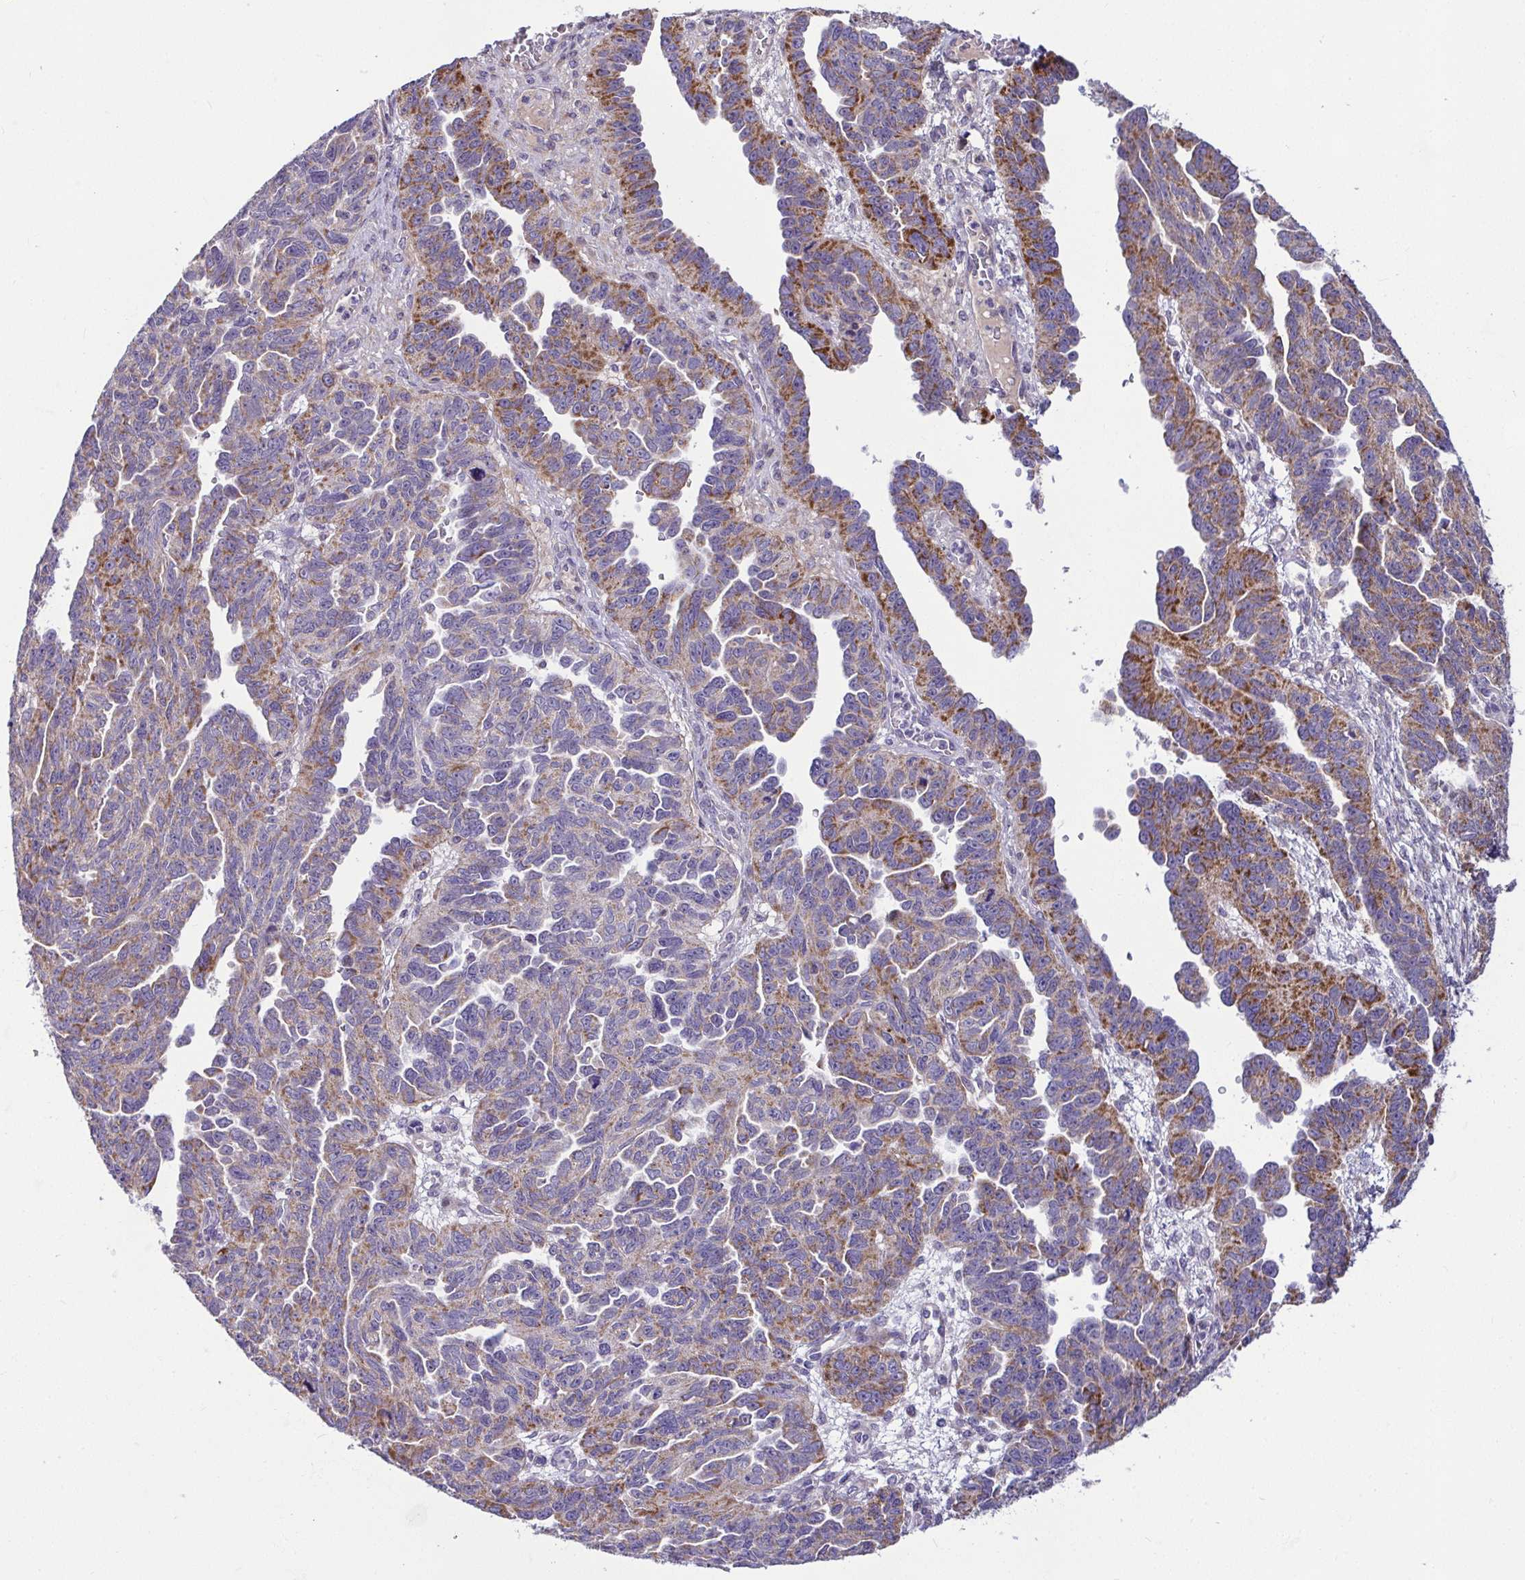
{"staining": {"intensity": "moderate", "quantity": "25%-75%", "location": "cytoplasmic/membranous"}, "tissue": "ovarian cancer", "cell_type": "Tumor cells", "image_type": "cancer", "snomed": [{"axis": "morphology", "description": "Cystadenocarcinoma, serous, NOS"}, {"axis": "topography", "description": "Ovary"}], "caption": "A histopathology image of ovarian serous cystadenocarcinoma stained for a protein shows moderate cytoplasmic/membranous brown staining in tumor cells.", "gene": "CEP63", "patient": {"sex": "female", "age": 64}}